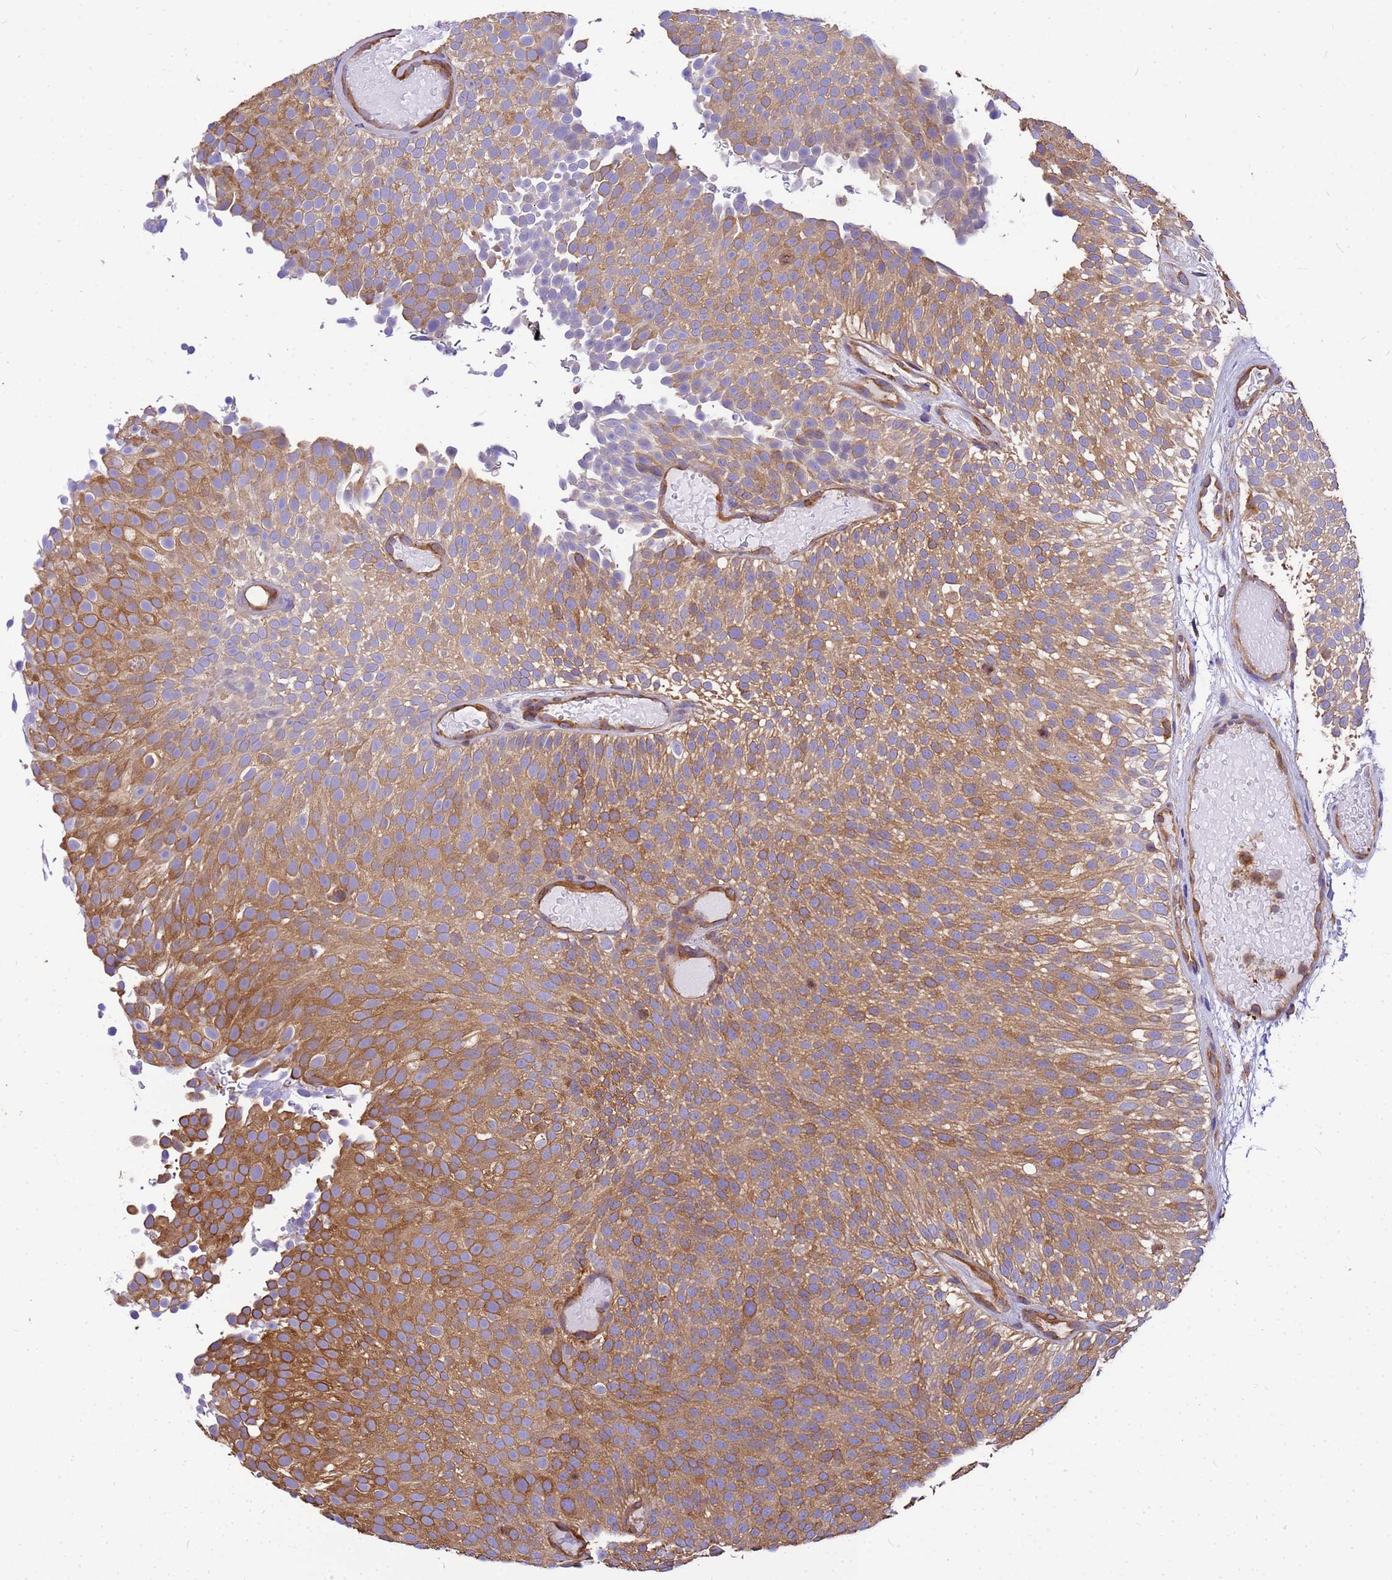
{"staining": {"intensity": "moderate", "quantity": ">75%", "location": "cytoplasmic/membranous"}, "tissue": "urothelial cancer", "cell_type": "Tumor cells", "image_type": "cancer", "snomed": [{"axis": "morphology", "description": "Urothelial carcinoma, Low grade"}, {"axis": "topography", "description": "Urinary bladder"}], "caption": "Immunohistochemistry of human urothelial carcinoma (low-grade) displays medium levels of moderate cytoplasmic/membranous staining in approximately >75% of tumor cells.", "gene": "TUBB1", "patient": {"sex": "male", "age": 78}}